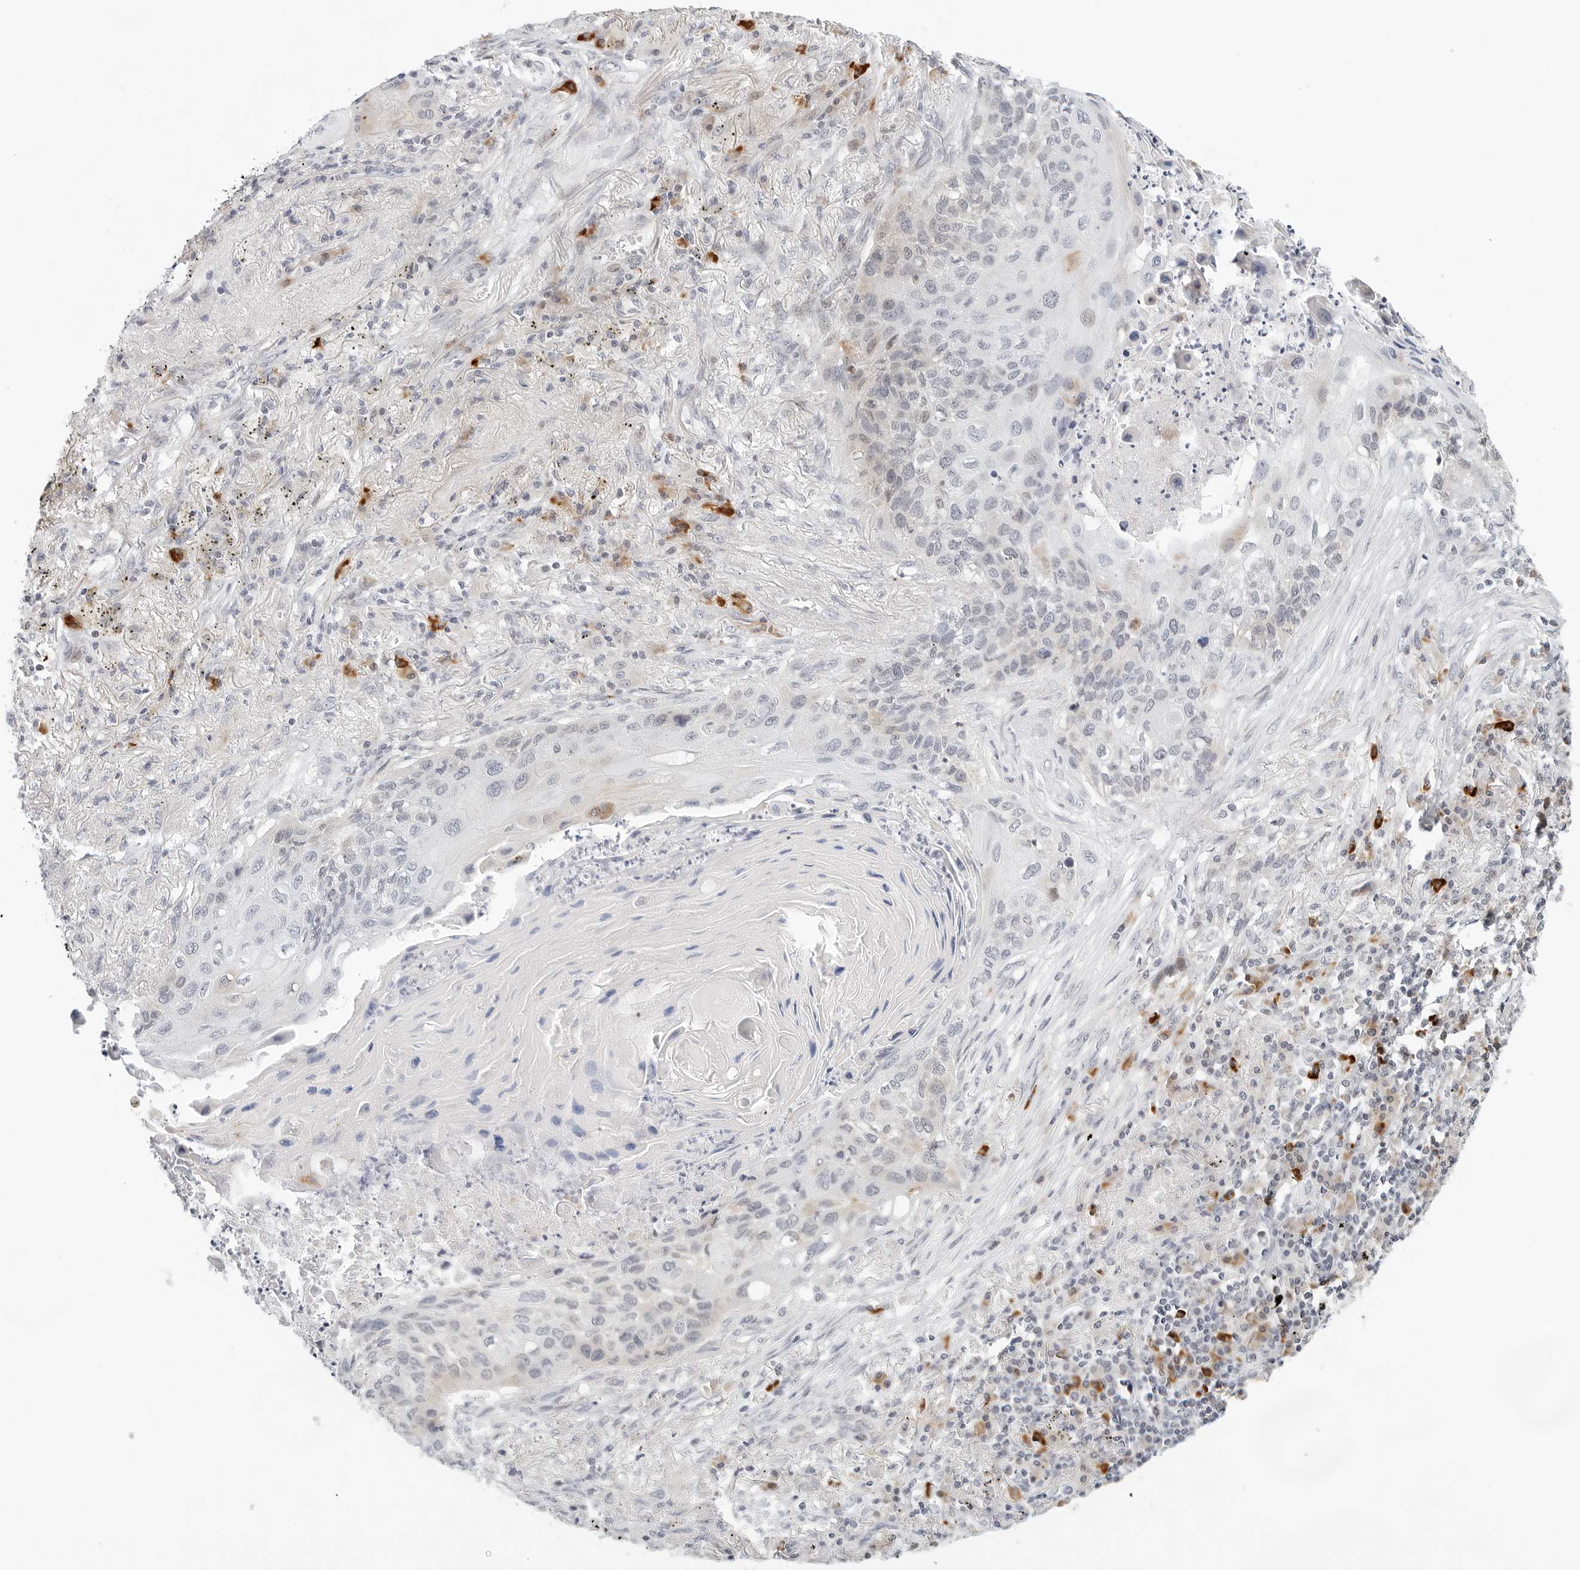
{"staining": {"intensity": "negative", "quantity": "none", "location": "none"}, "tissue": "lung cancer", "cell_type": "Tumor cells", "image_type": "cancer", "snomed": [{"axis": "morphology", "description": "Squamous cell carcinoma, NOS"}, {"axis": "topography", "description": "Lung"}], "caption": "The image reveals no significant staining in tumor cells of squamous cell carcinoma (lung).", "gene": "PARP10", "patient": {"sex": "female", "age": 63}}